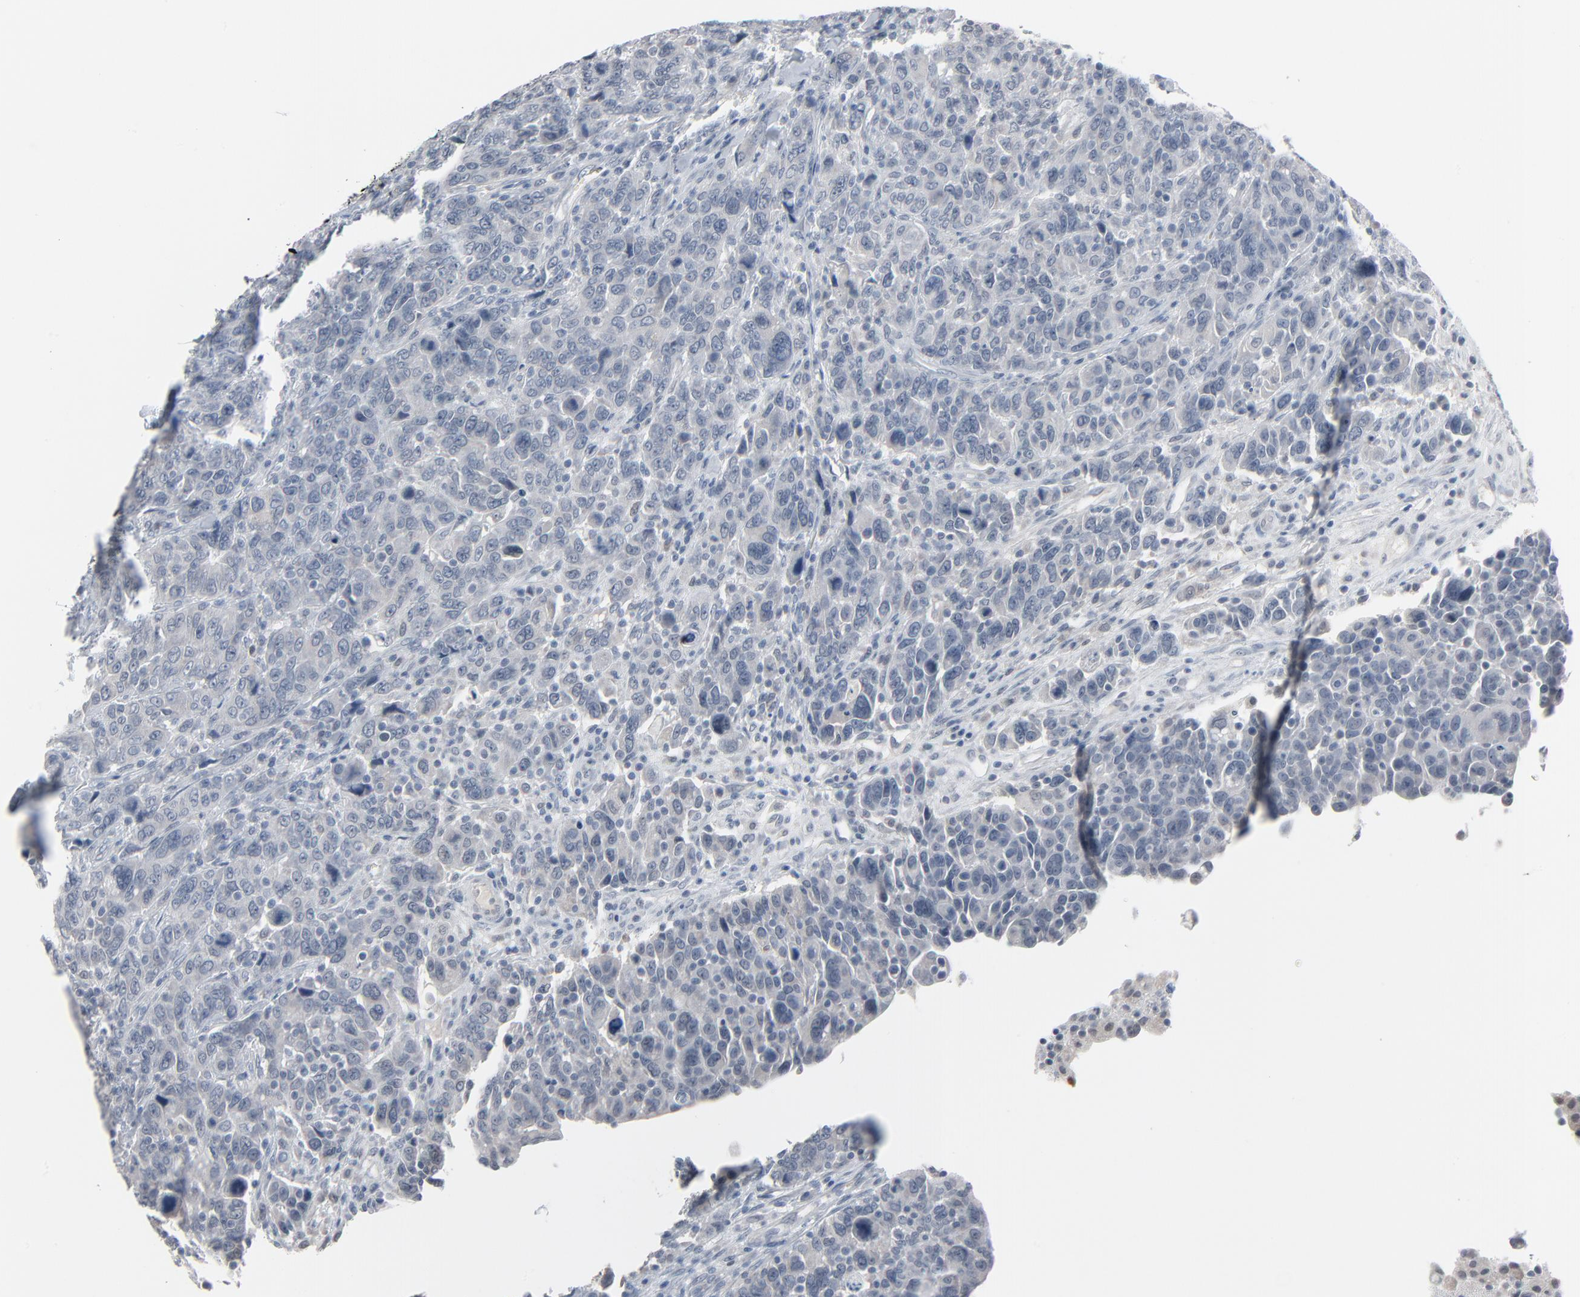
{"staining": {"intensity": "negative", "quantity": "none", "location": "none"}, "tissue": "breast cancer", "cell_type": "Tumor cells", "image_type": "cancer", "snomed": [{"axis": "morphology", "description": "Duct carcinoma"}, {"axis": "topography", "description": "Breast"}], "caption": "The IHC image has no significant staining in tumor cells of intraductal carcinoma (breast) tissue.", "gene": "SAGE1", "patient": {"sex": "female", "age": 37}}